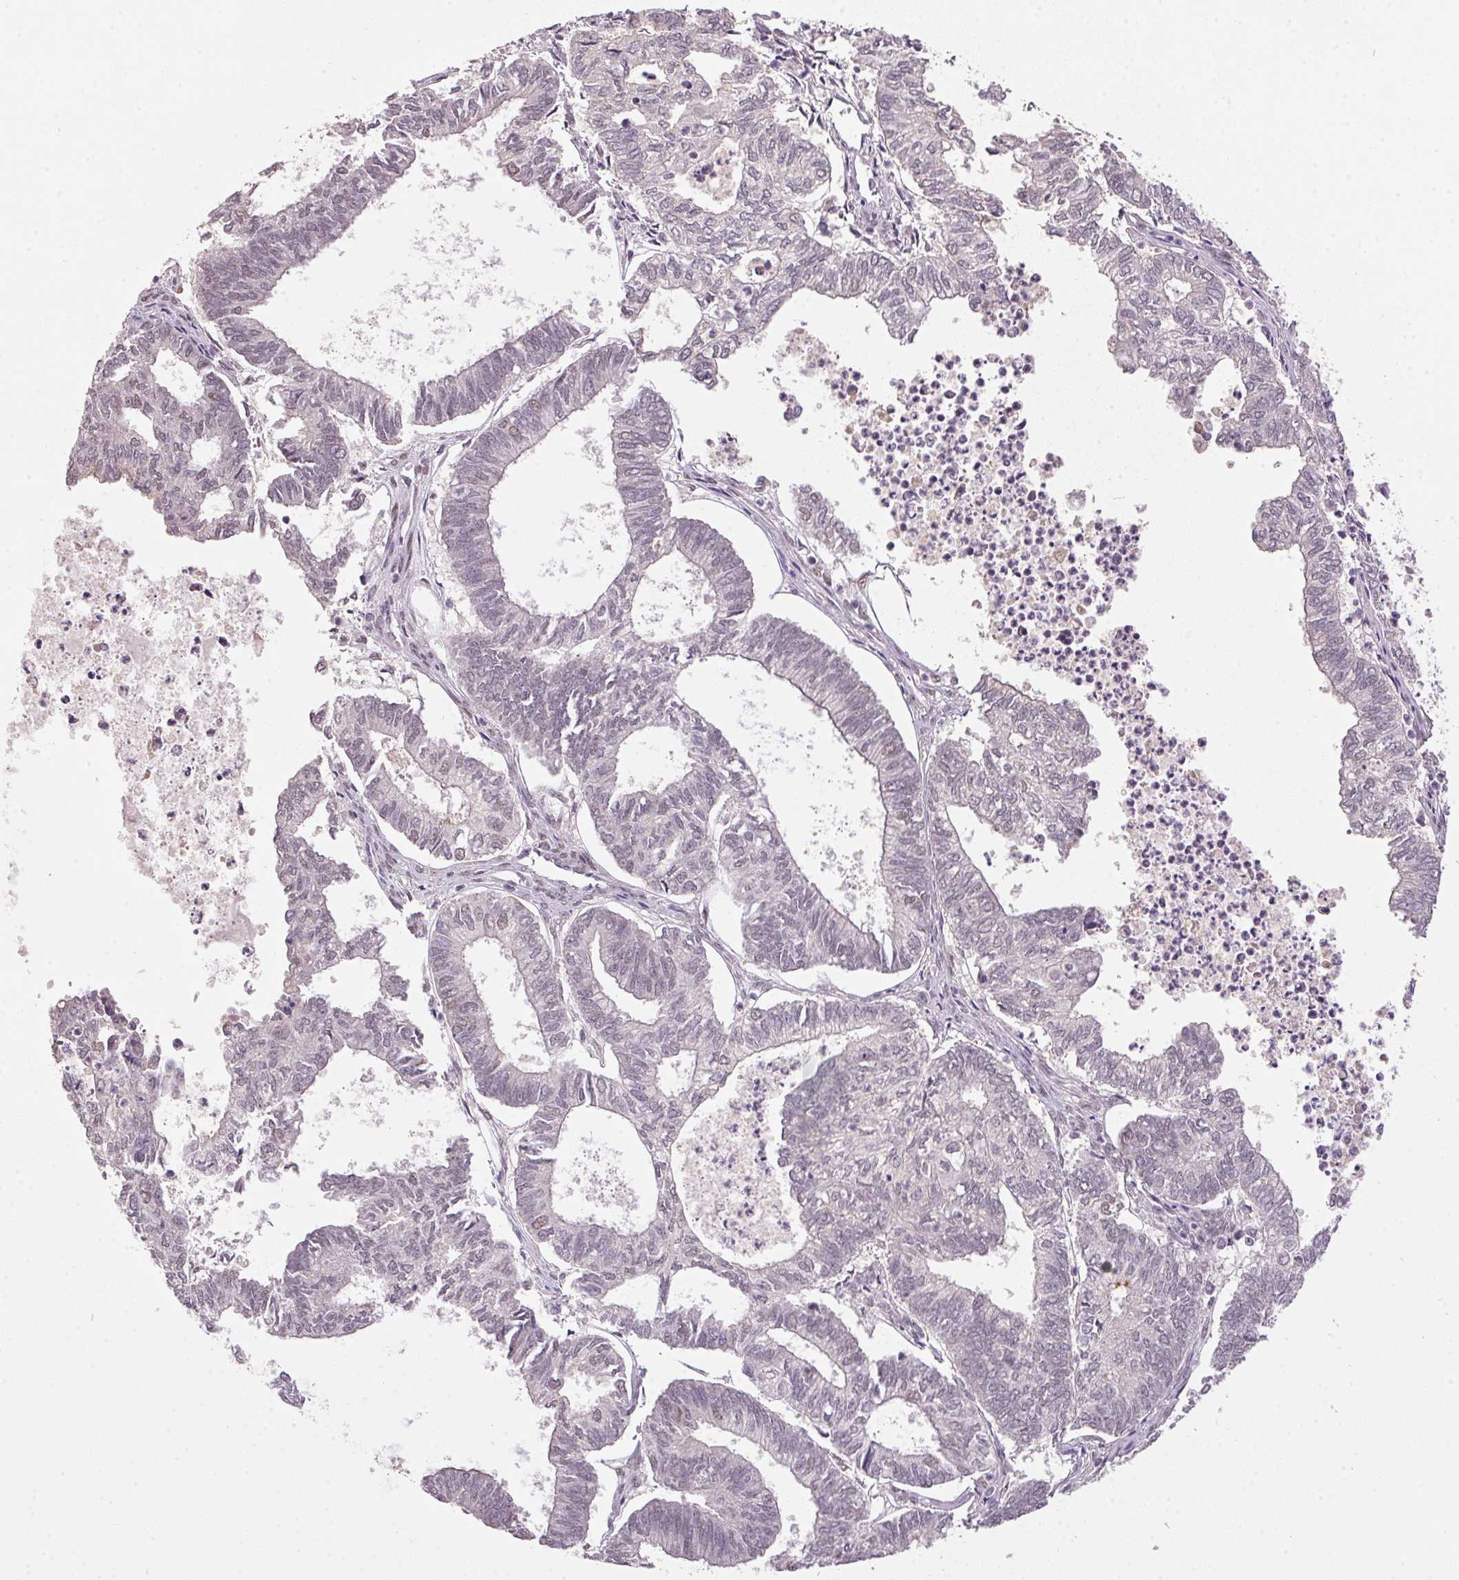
{"staining": {"intensity": "negative", "quantity": "none", "location": "none"}, "tissue": "ovarian cancer", "cell_type": "Tumor cells", "image_type": "cancer", "snomed": [{"axis": "morphology", "description": "Carcinoma, endometroid"}, {"axis": "topography", "description": "Ovary"}], "caption": "A micrograph of ovarian cancer (endometroid carcinoma) stained for a protein shows no brown staining in tumor cells.", "gene": "ZBTB4", "patient": {"sex": "female", "age": 64}}